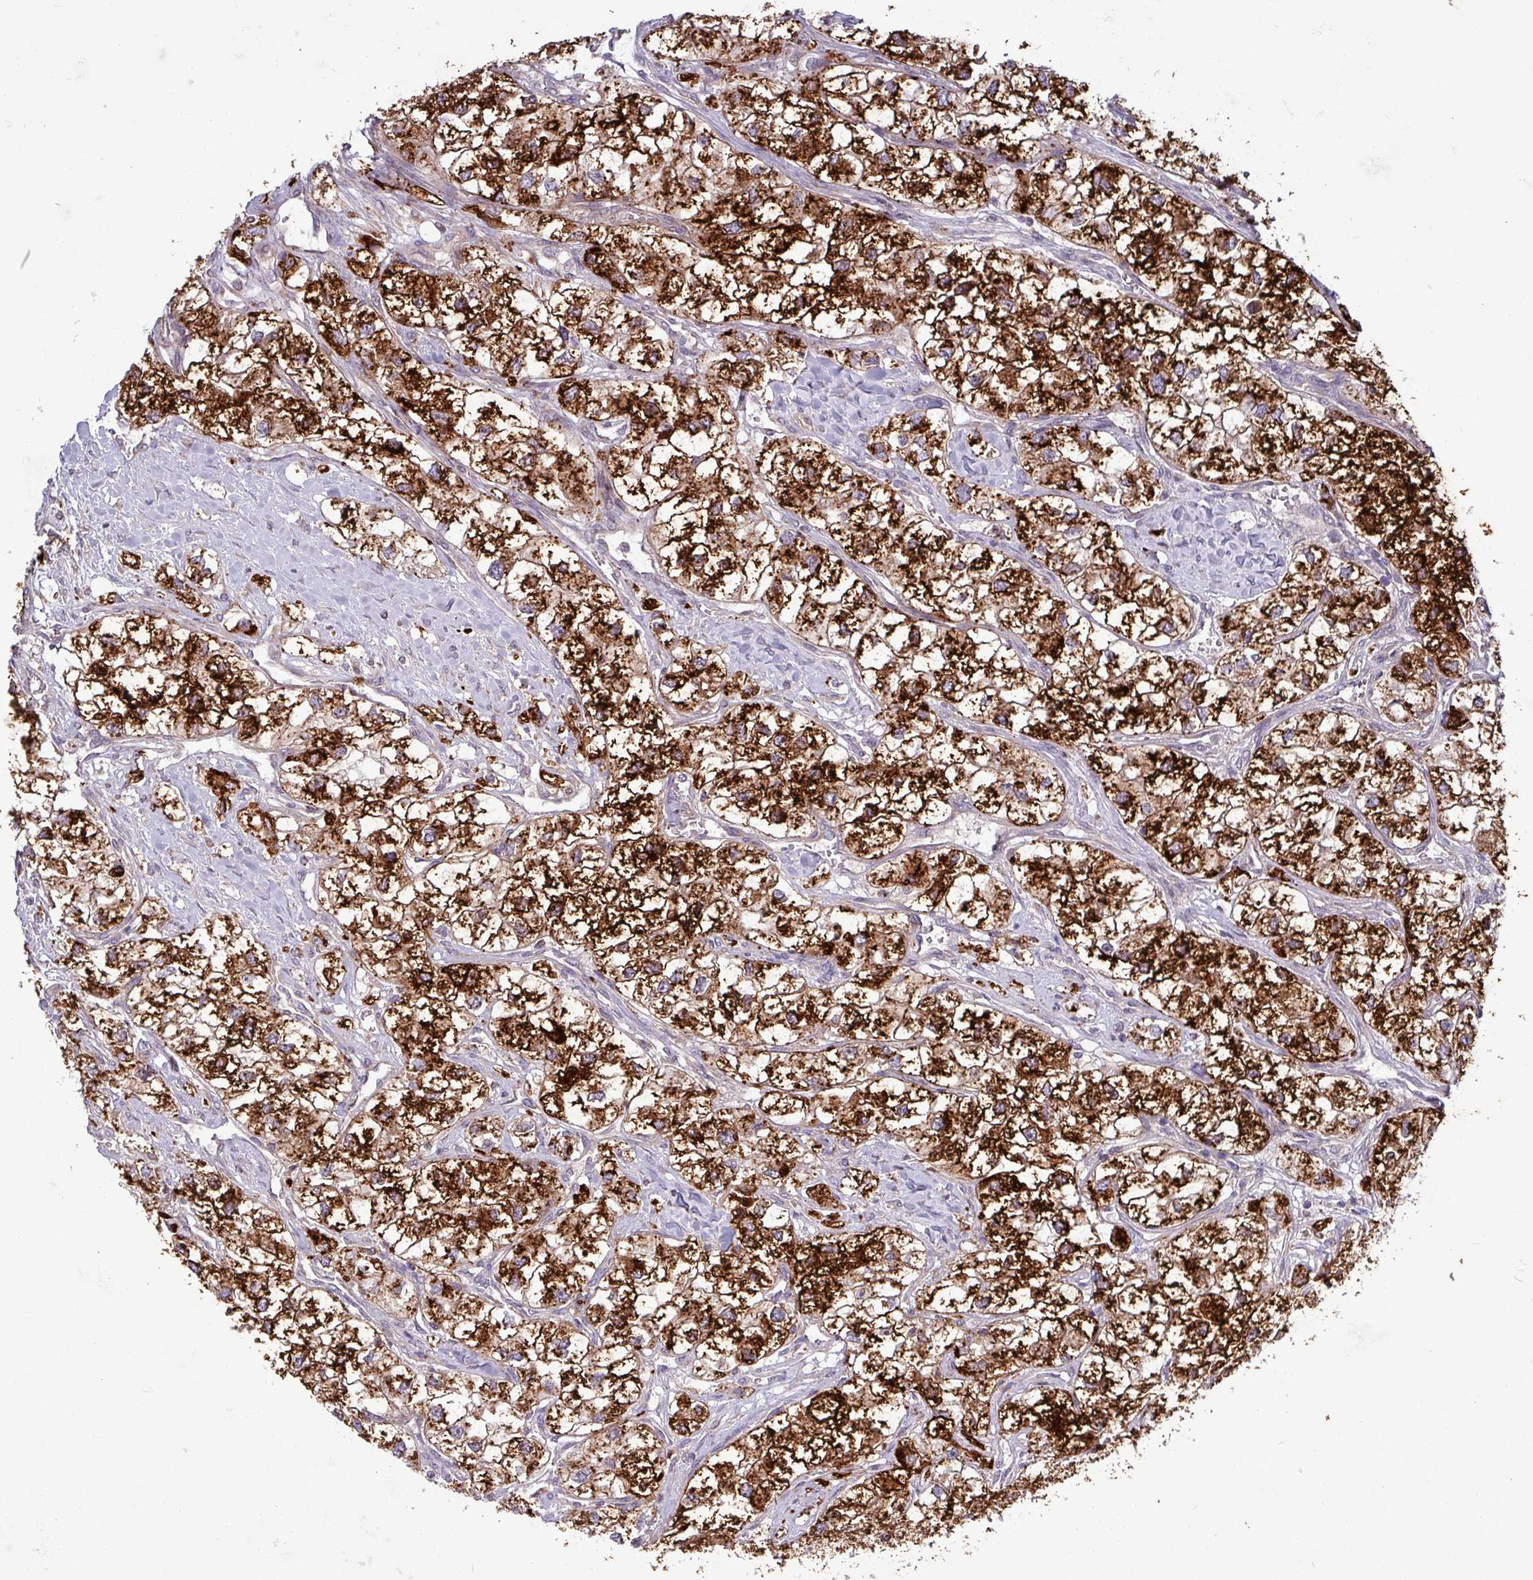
{"staining": {"intensity": "strong", "quantity": ">75%", "location": "cytoplasmic/membranous"}, "tissue": "renal cancer", "cell_type": "Tumor cells", "image_type": "cancer", "snomed": [{"axis": "morphology", "description": "Adenocarcinoma, NOS"}, {"axis": "topography", "description": "Kidney"}], "caption": "This is an image of IHC staining of renal adenocarcinoma, which shows strong staining in the cytoplasmic/membranous of tumor cells.", "gene": "PLIN2", "patient": {"sex": "male", "age": 59}}